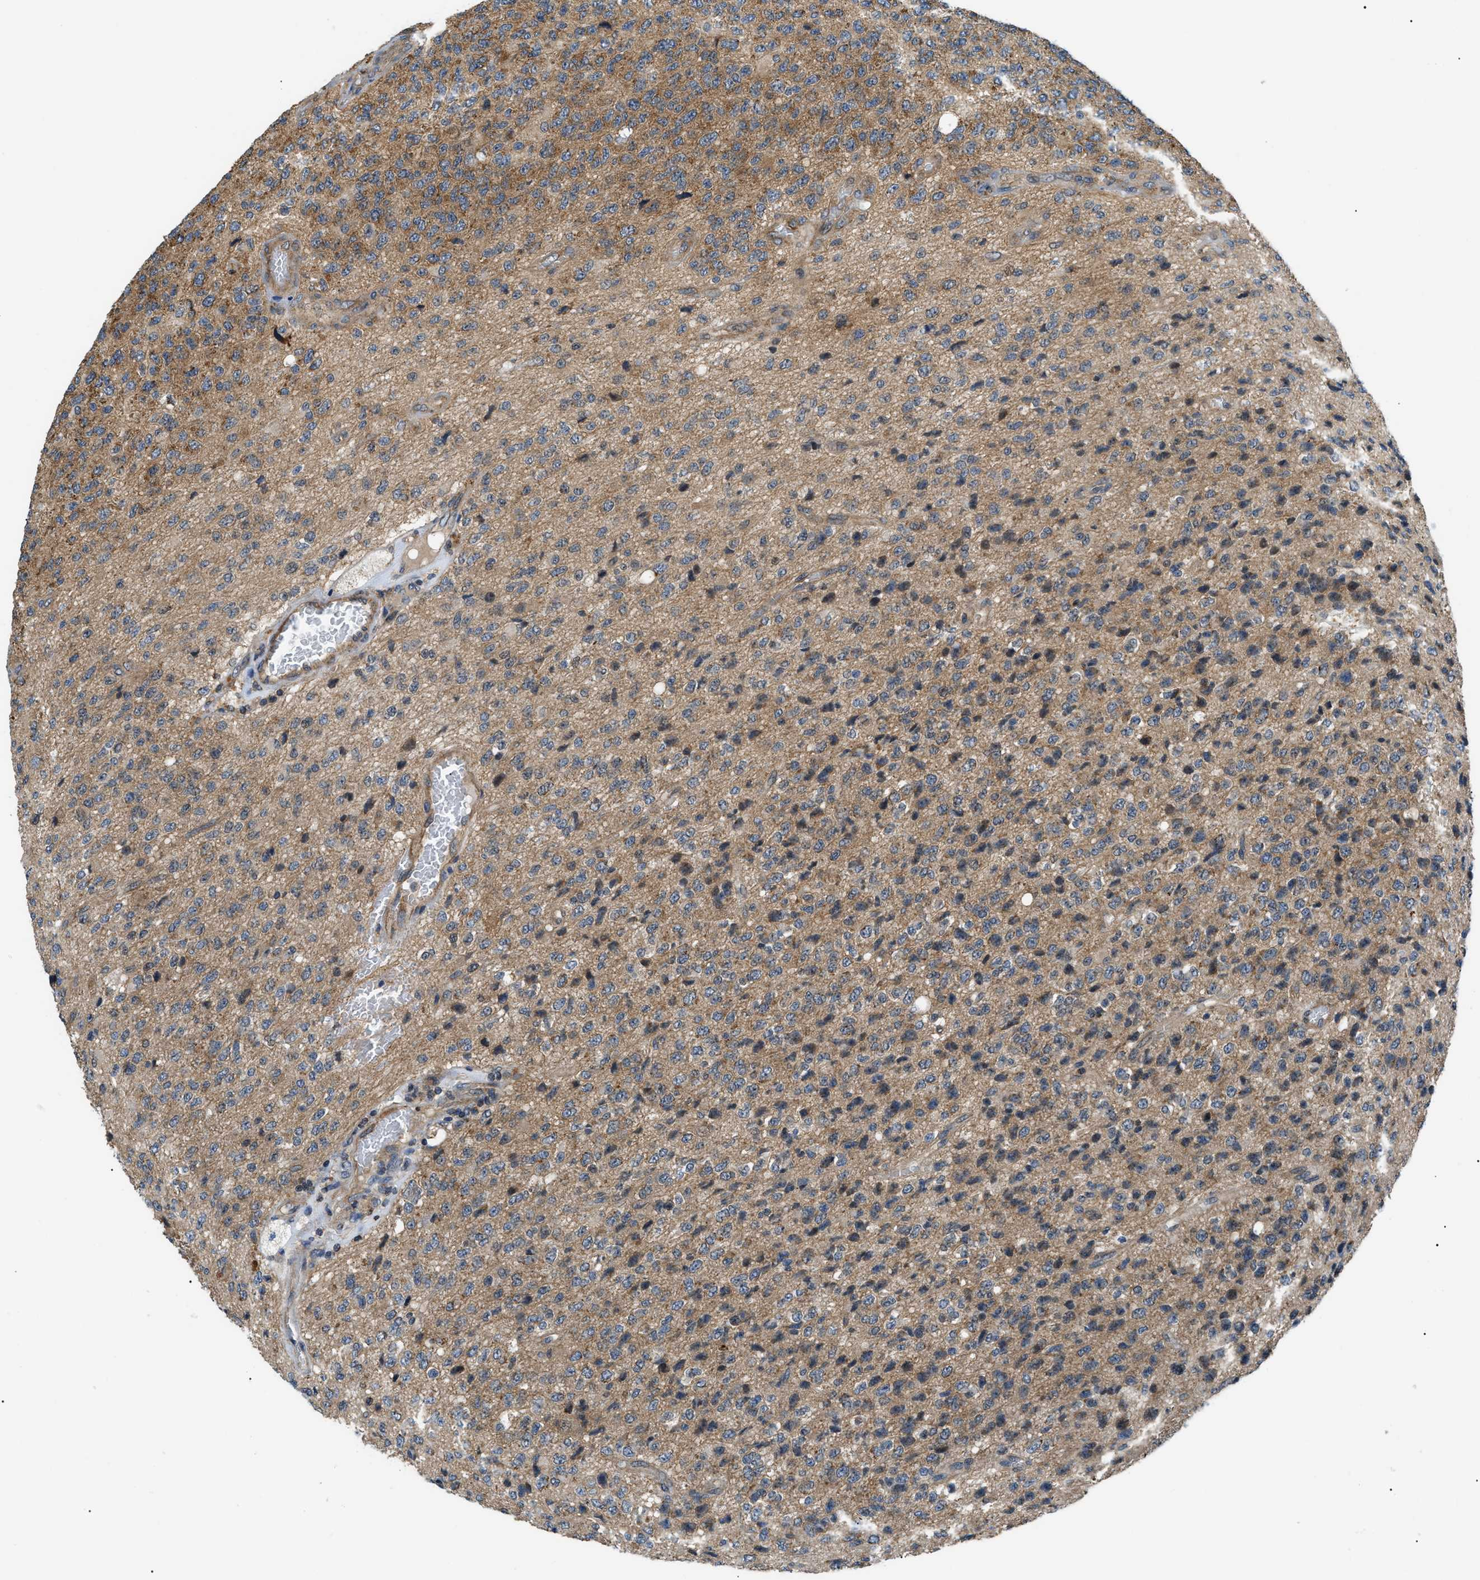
{"staining": {"intensity": "moderate", "quantity": "<25%", "location": "cytoplasmic/membranous"}, "tissue": "glioma", "cell_type": "Tumor cells", "image_type": "cancer", "snomed": [{"axis": "morphology", "description": "Glioma, malignant, High grade"}, {"axis": "topography", "description": "pancreas cauda"}], "caption": "High-magnification brightfield microscopy of malignant glioma (high-grade) stained with DAB (brown) and counterstained with hematoxylin (blue). tumor cells exhibit moderate cytoplasmic/membranous expression is identified in about<25% of cells. The staining is performed using DAB brown chromogen to label protein expression. The nuclei are counter-stained blue using hematoxylin.", "gene": "SRPK1", "patient": {"sex": "male", "age": 60}}